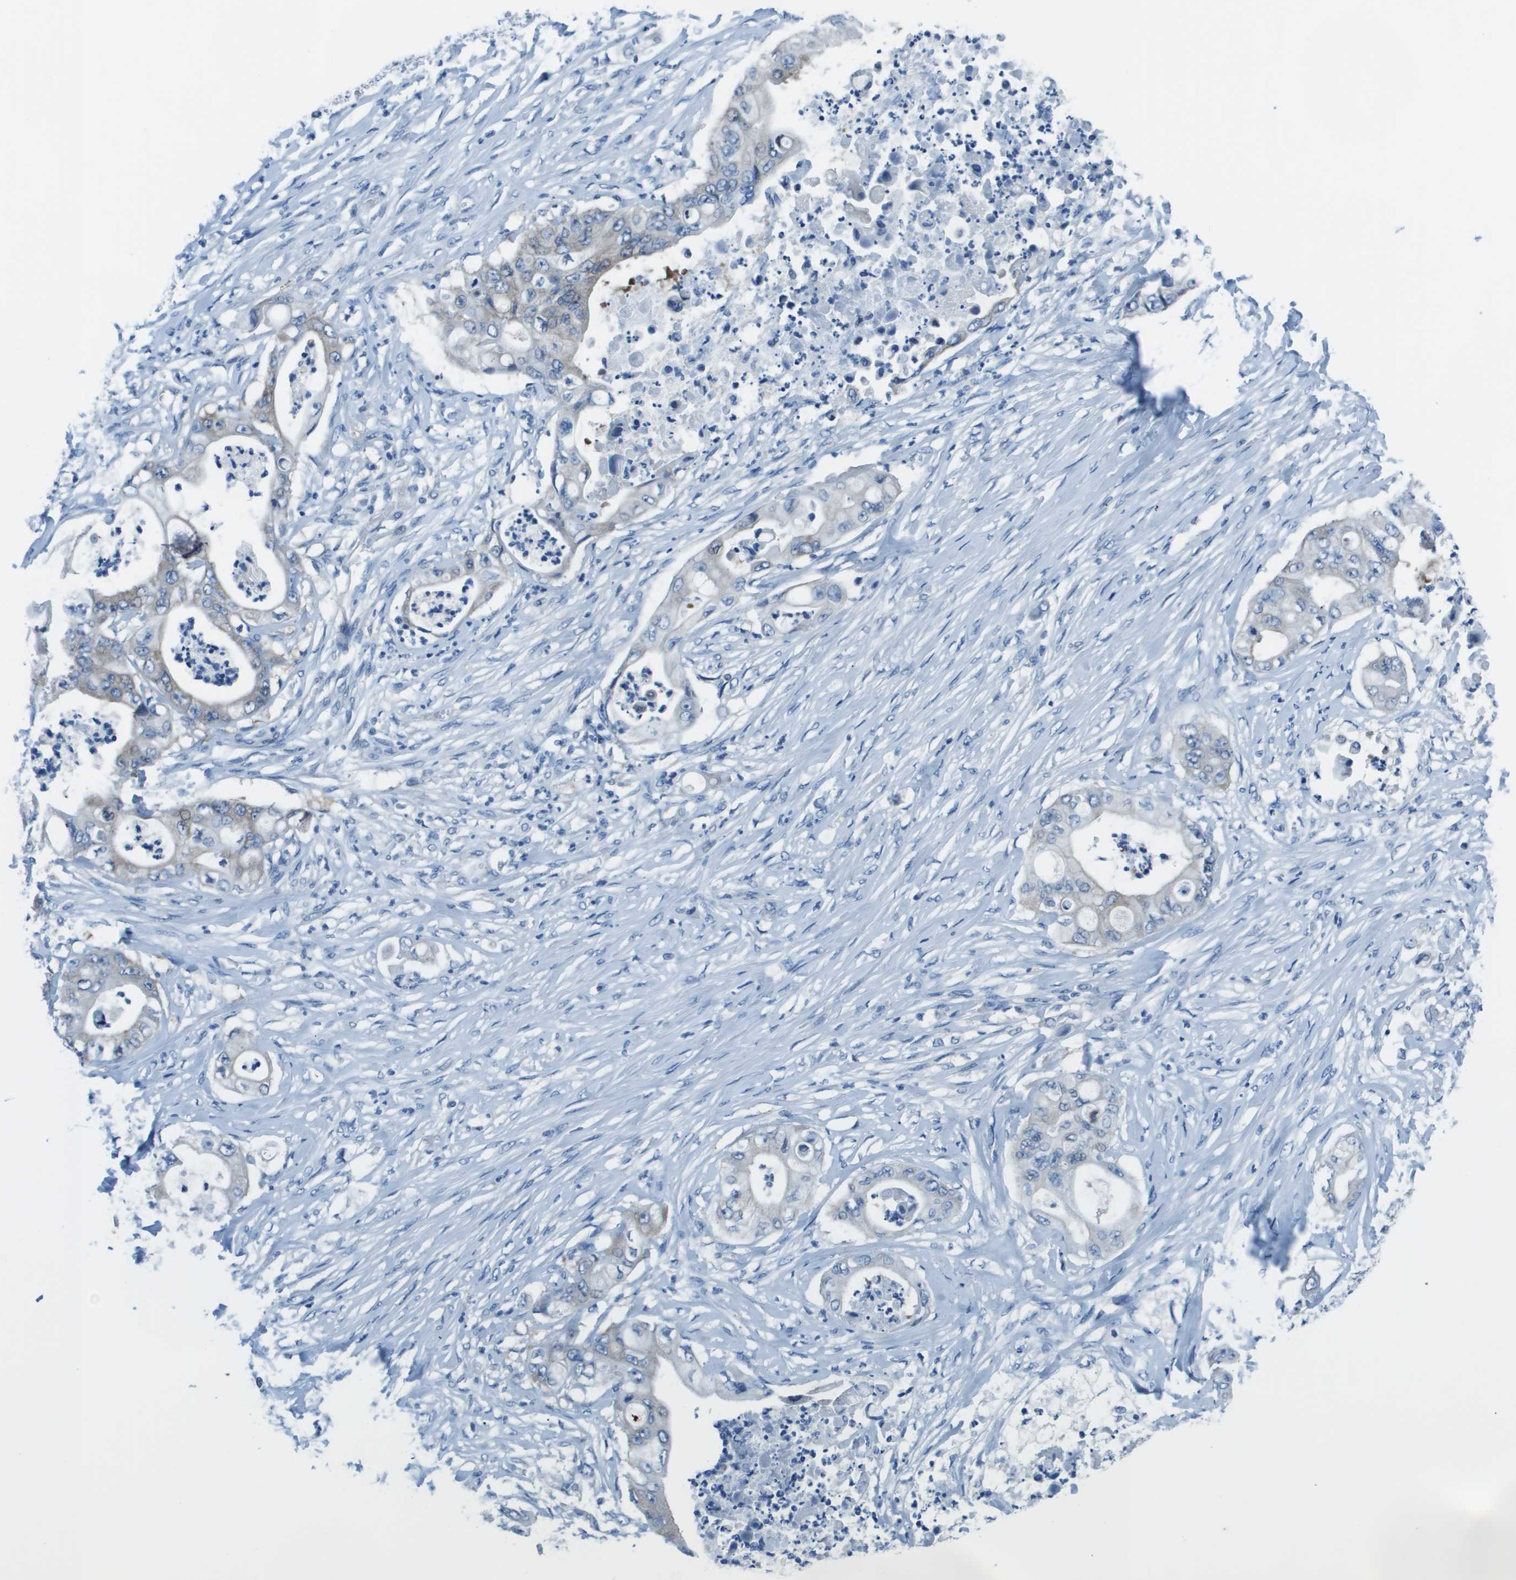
{"staining": {"intensity": "negative", "quantity": "none", "location": "none"}, "tissue": "stomach cancer", "cell_type": "Tumor cells", "image_type": "cancer", "snomed": [{"axis": "morphology", "description": "Adenocarcinoma, NOS"}, {"axis": "topography", "description": "Stomach"}], "caption": "A photomicrograph of human stomach adenocarcinoma is negative for staining in tumor cells.", "gene": "STIP1", "patient": {"sex": "female", "age": 73}}